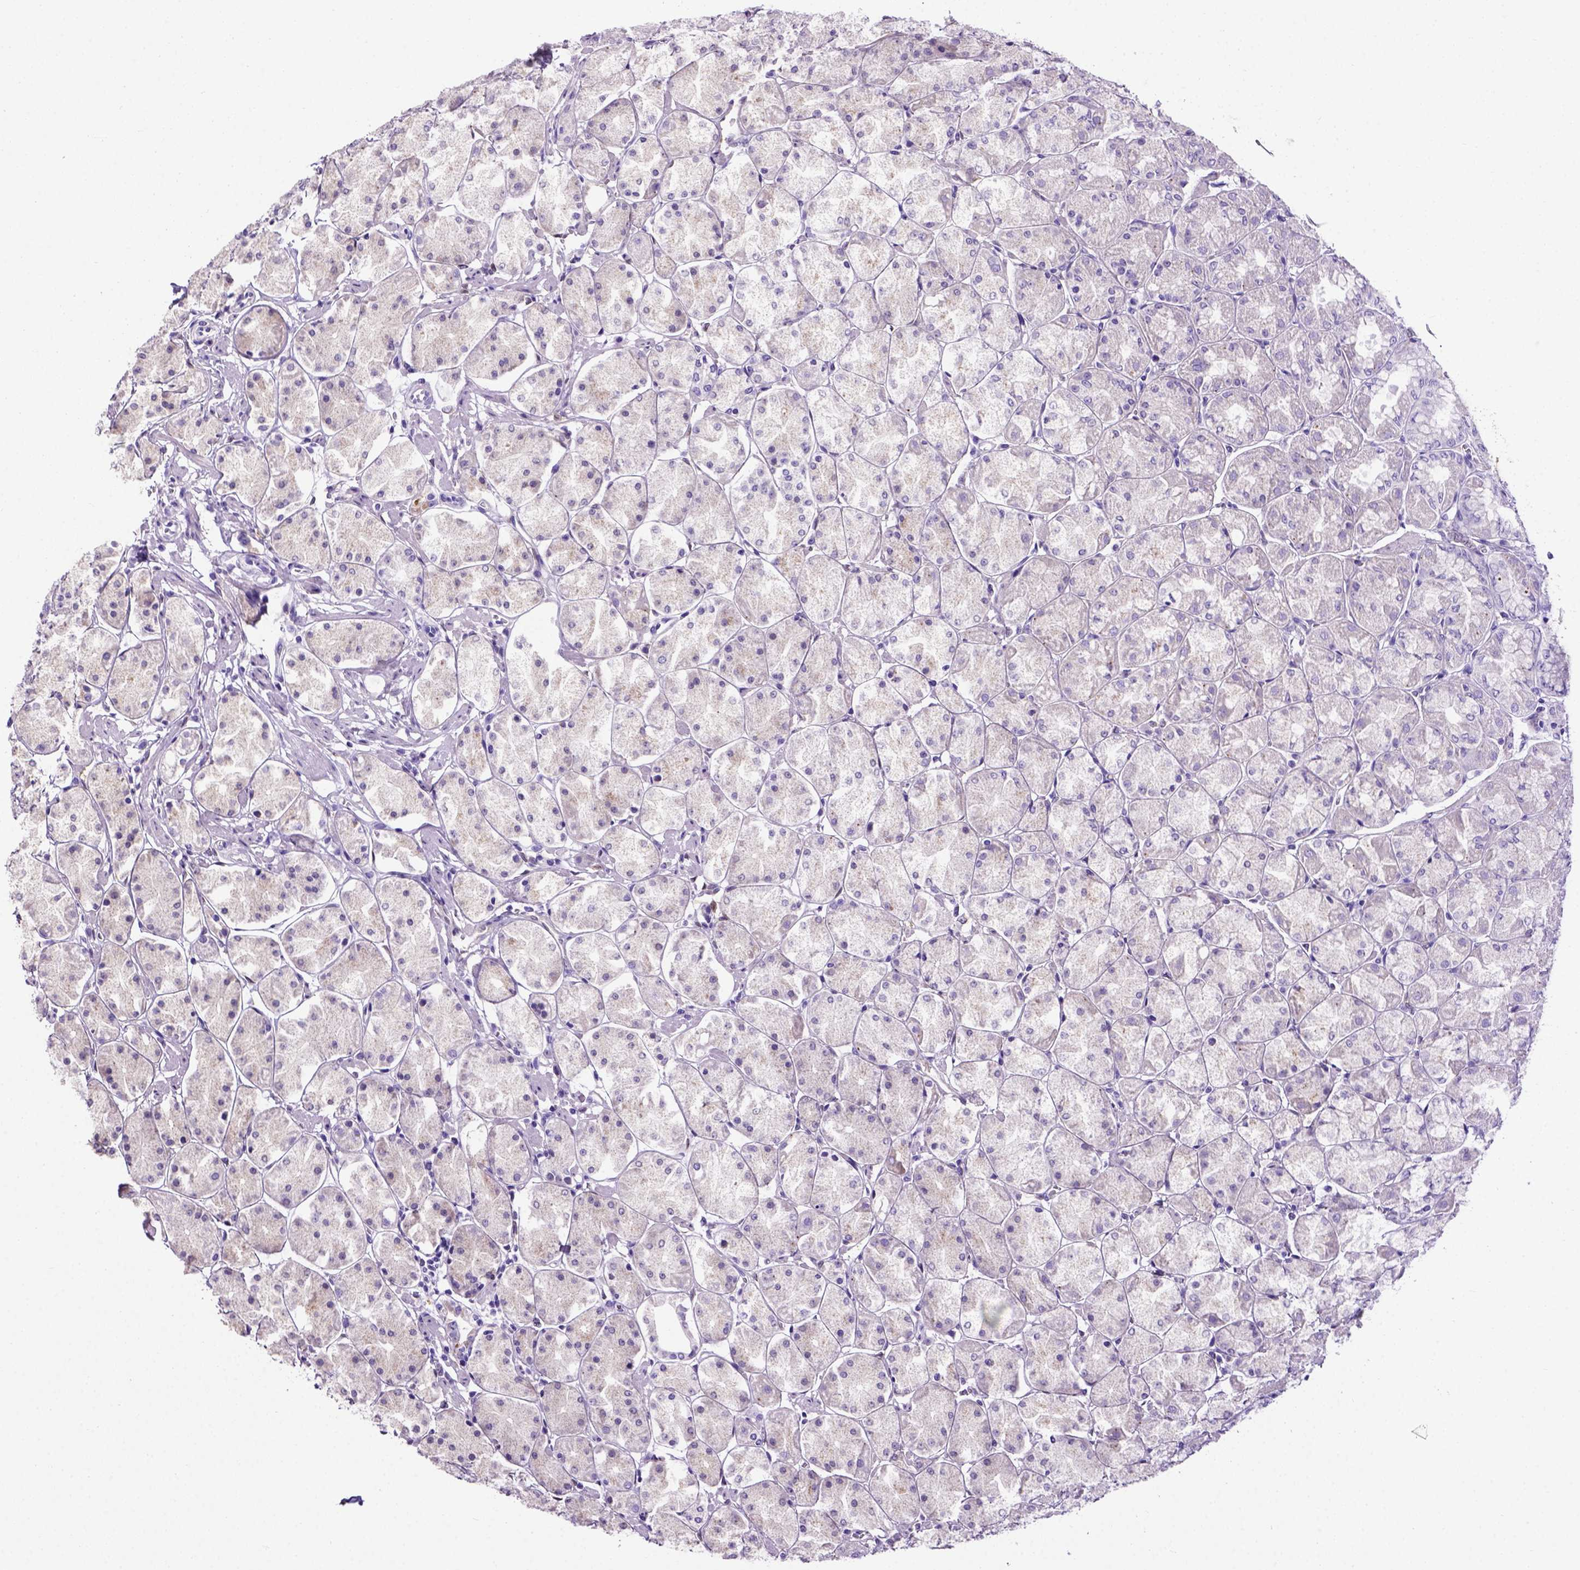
{"staining": {"intensity": "negative", "quantity": "none", "location": "none"}, "tissue": "stomach", "cell_type": "Glandular cells", "image_type": "normal", "snomed": [{"axis": "morphology", "description": "Normal tissue, NOS"}, {"axis": "topography", "description": "Stomach, upper"}], "caption": "Glandular cells show no significant protein staining in benign stomach. (Immunohistochemistry (ihc), brightfield microscopy, high magnification).", "gene": "PTGES", "patient": {"sex": "male", "age": 60}}